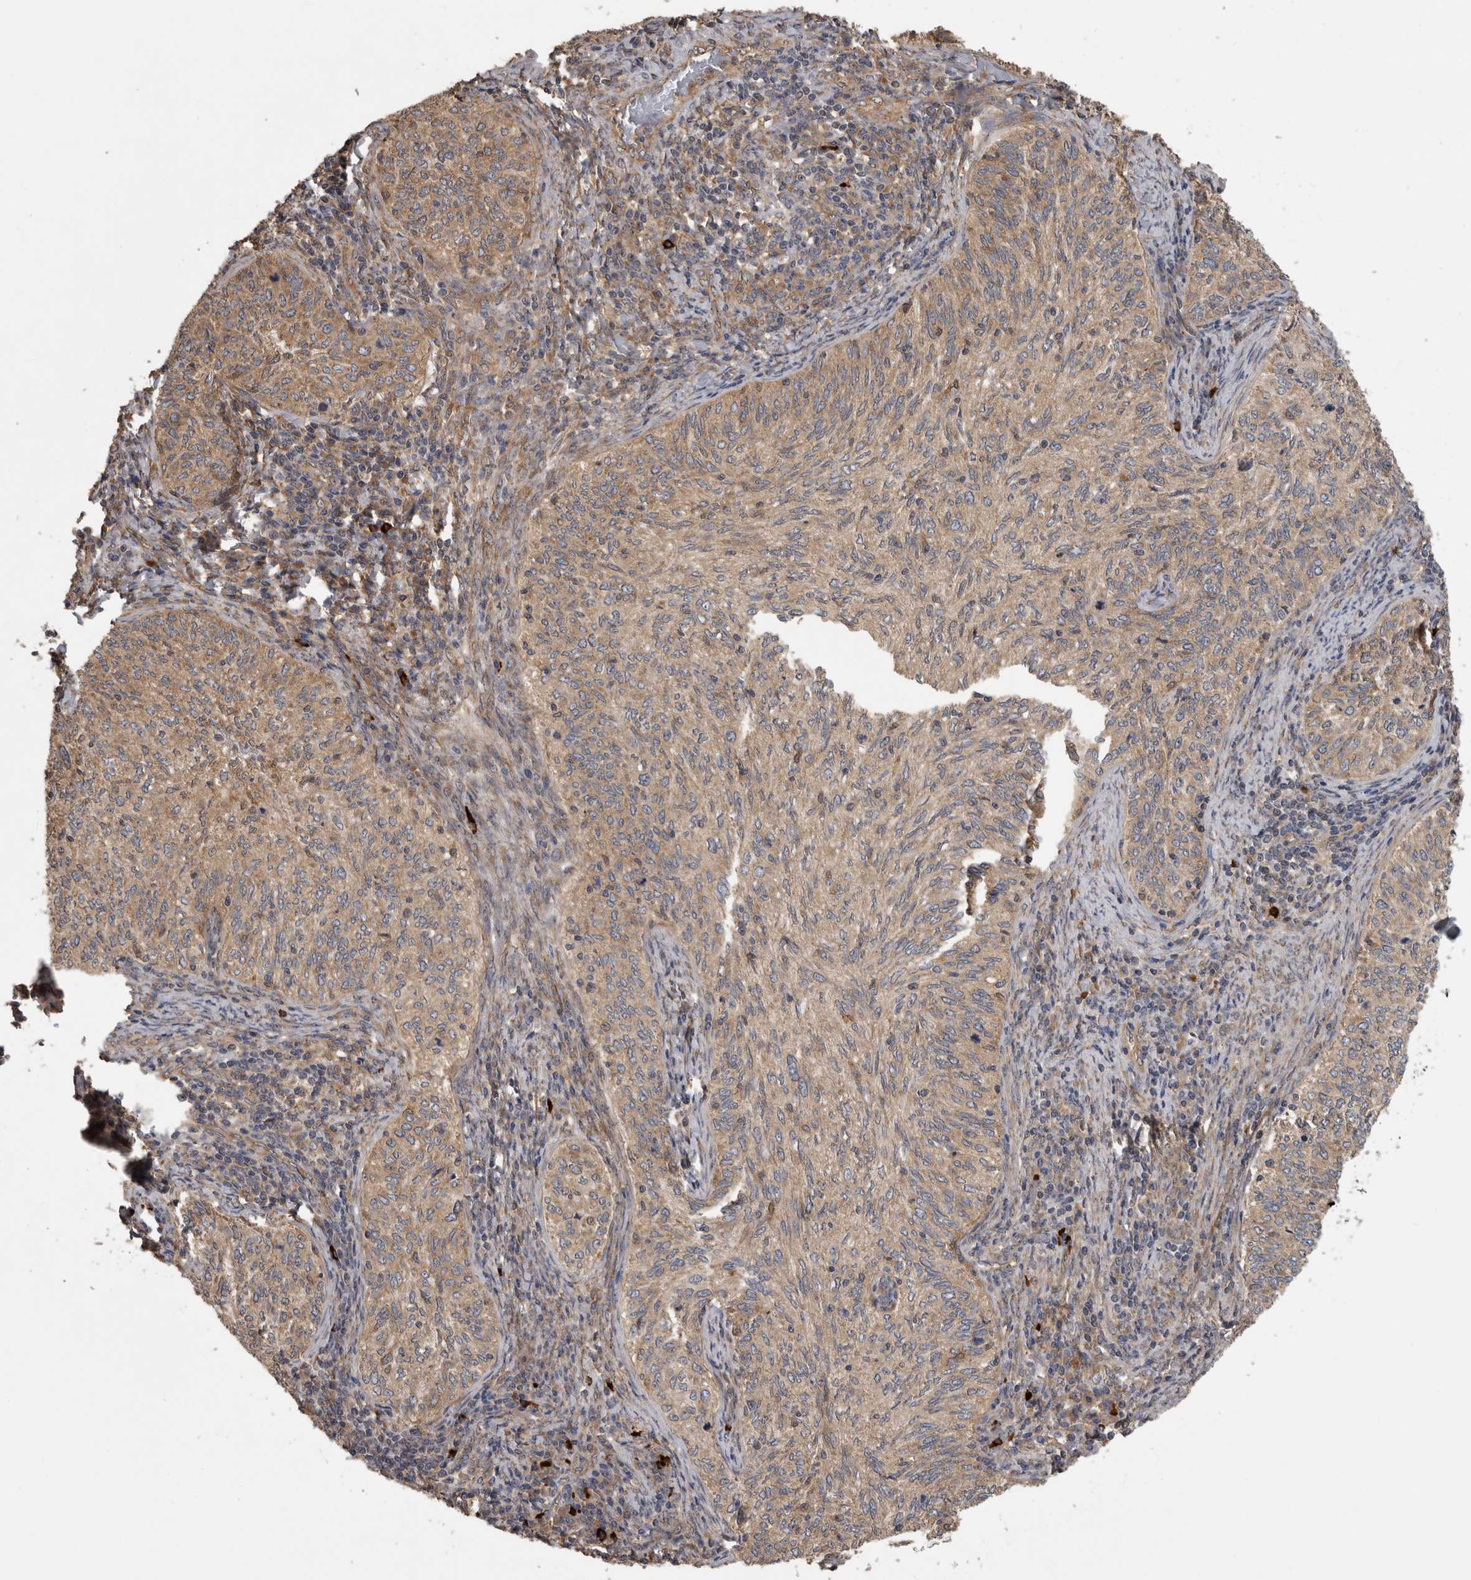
{"staining": {"intensity": "weak", "quantity": ">75%", "location": "cytoplasmic/membranous"}, "tissue": "cervical cancer", "cell_type": "Tumor cells", "image_type": "cancer", "snomed": [{"axis": "morphology", "description": "Squamous cell carcinoma, NOS"}, {"axis": "topography", "description": "Cervix"}], "caption": "Immunohistochemical staining of human squamous cell carcinoma (cervical) shows low levels of weak cytoplasmic/membranous staining in approximately >75% of tumor cells.", "gene": "ATXN2", "patient": {"sex": "female", "age": 30}}